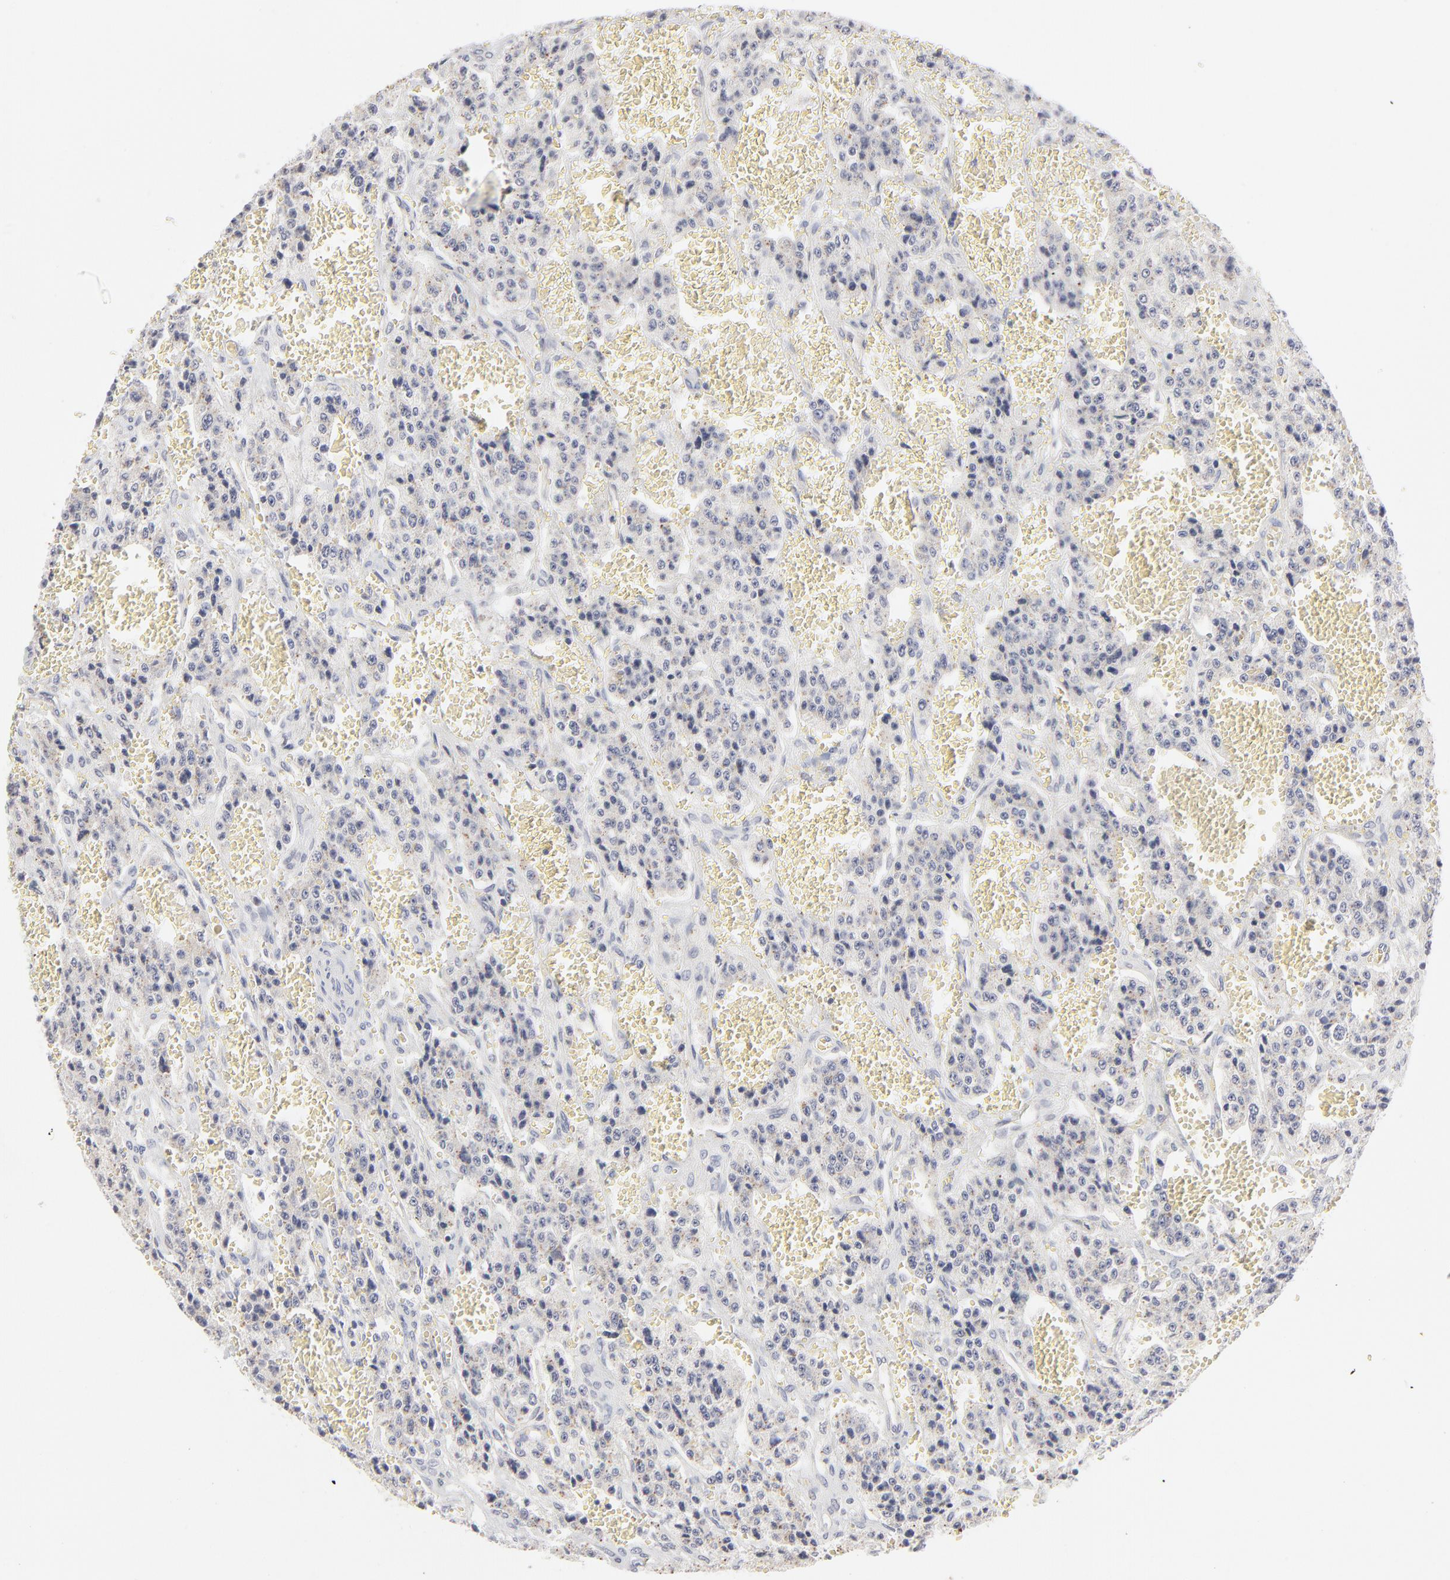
{"staining": {"intensity": "weak", "quantity": "25%-75%", "location": "cytoplasmic/membranous"}, "tissue": "carcinoid", "cell_type": "Tumor cells", "image_type": "cancer", "snomed": [{"axis": "morphology", "description": "Carcinoid, malignant, NOS"}, {"axis": "topography", "description": "Small intestine"}], "caption": "A histopathology image of malignant carcinoid stained for a protein reveals weak cytoplasmic/membranous brown staining in tumor cells.", "gene": "RBM3", "patient": {"sex": "male", "age": 52}}